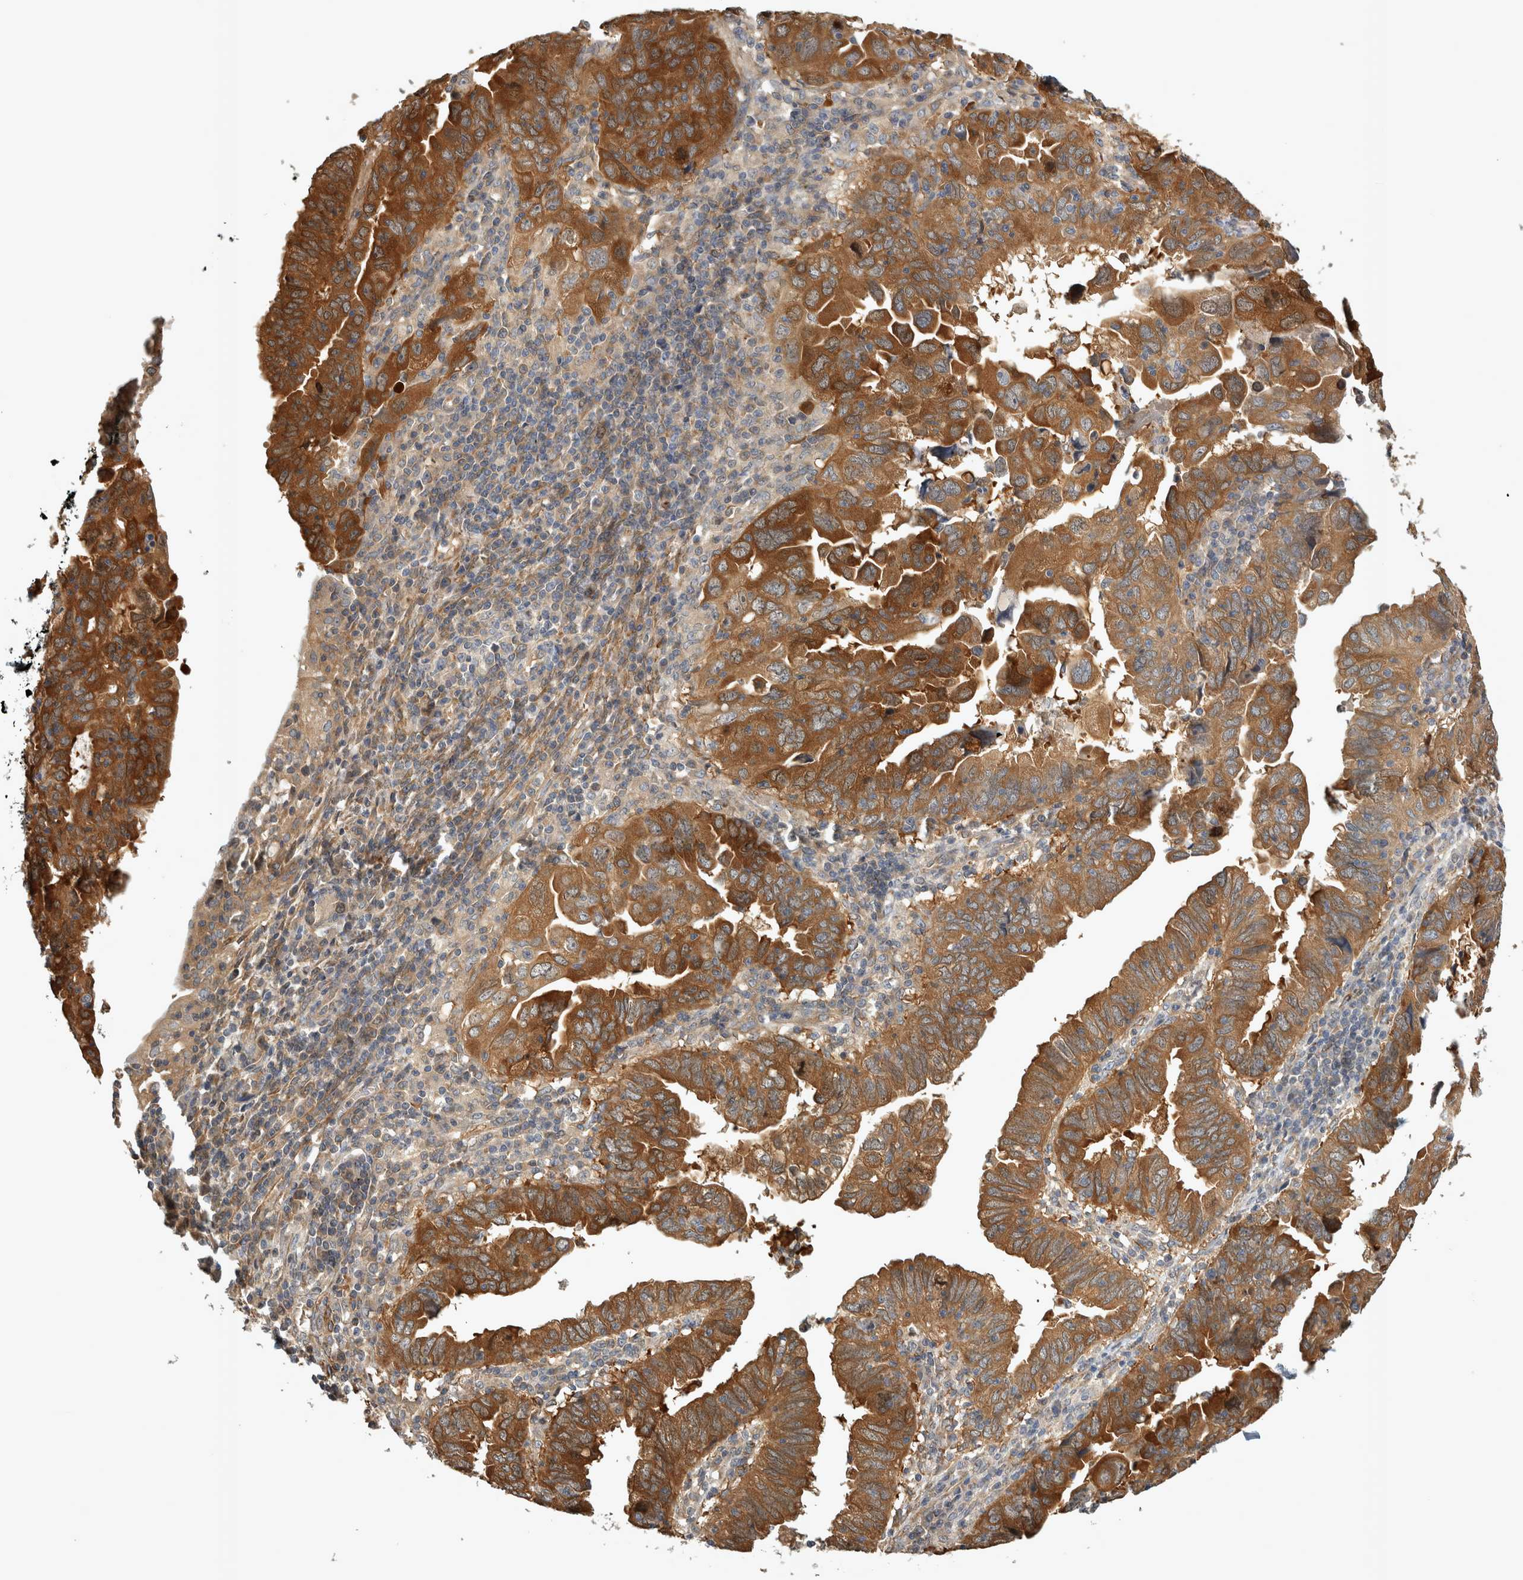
{"staining": {"intensity": "strong", "quantity": ">75%", "location": "cytoplasmic/membranous"}, "tissue": "endometrial cancer", "cell_type": "Tumor cells", "image_type": "cancer", "snomed": [{"axis": "morphology", "description": "Adenocarcinoma, NOS"}, {"axis": "topography", "description": "Uterus"}], "caption": "Protein expression analysis of adenocarcinoma (endometrial) demonstrates strong cytoplasmic/membranous expression in approximately >75% of tumor cells.", "gene": "TRMT61B", "patient": {"sex": "female", "age": 77}}